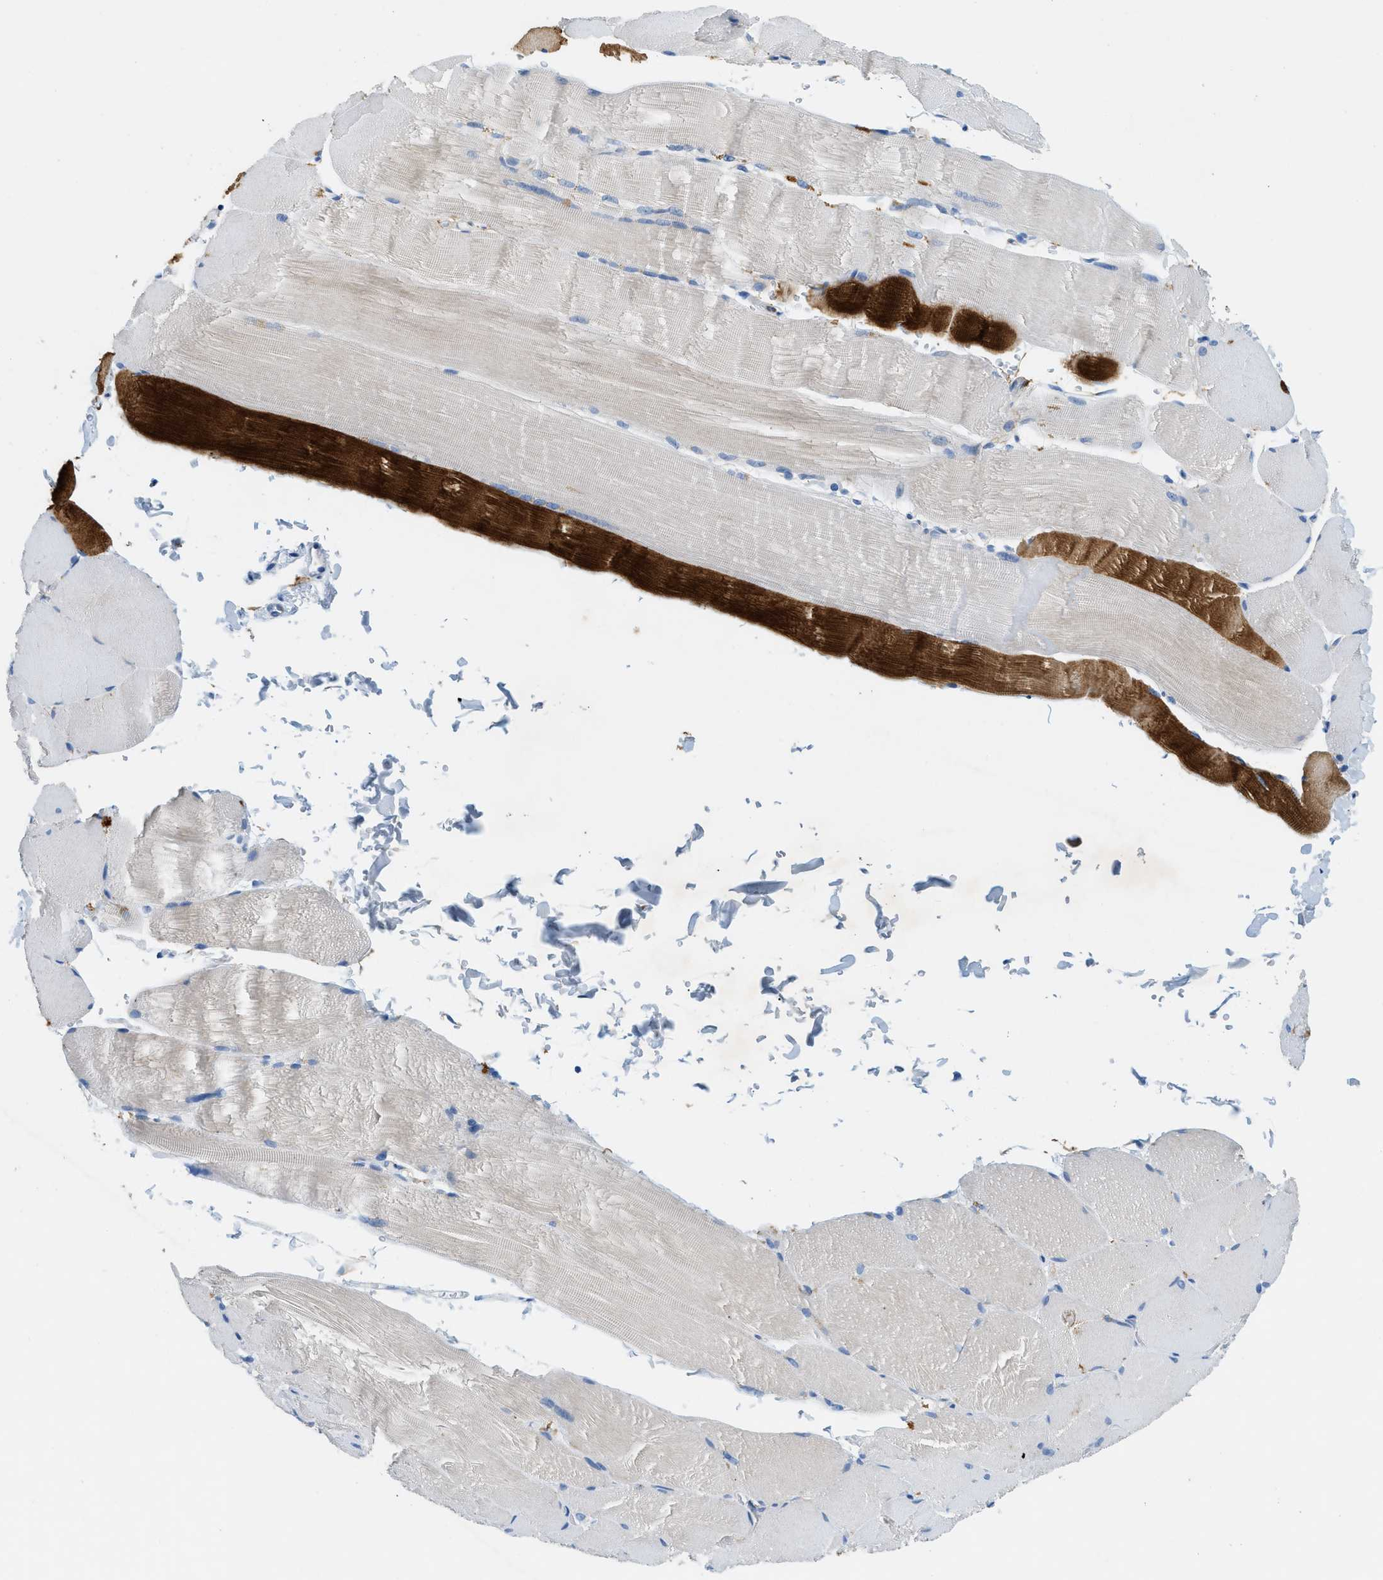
{"staining": {"intensity": "strong", "quantity": "<25%", "location": "cytoplasmic/membranous"}, "tissue": "skeletal muscle", "cell_type": "Myocytes", "image_type": "normal", "snomed": [{"axis": "morphology", "description": "Normal tissue, NOS"}, {"axis": "topography", "description": "Skin"}, {"axis": "topography", "description": "Skeletal muscle"}], "caption": "Benign skeletal muscle demonstrates strong cytoplasmic/membranous staining in about <25% of myocytes, visualized by immunohistochemistry.", "gene": "ZDHHC13", "patient": {"sex": "male", "age": 83}}